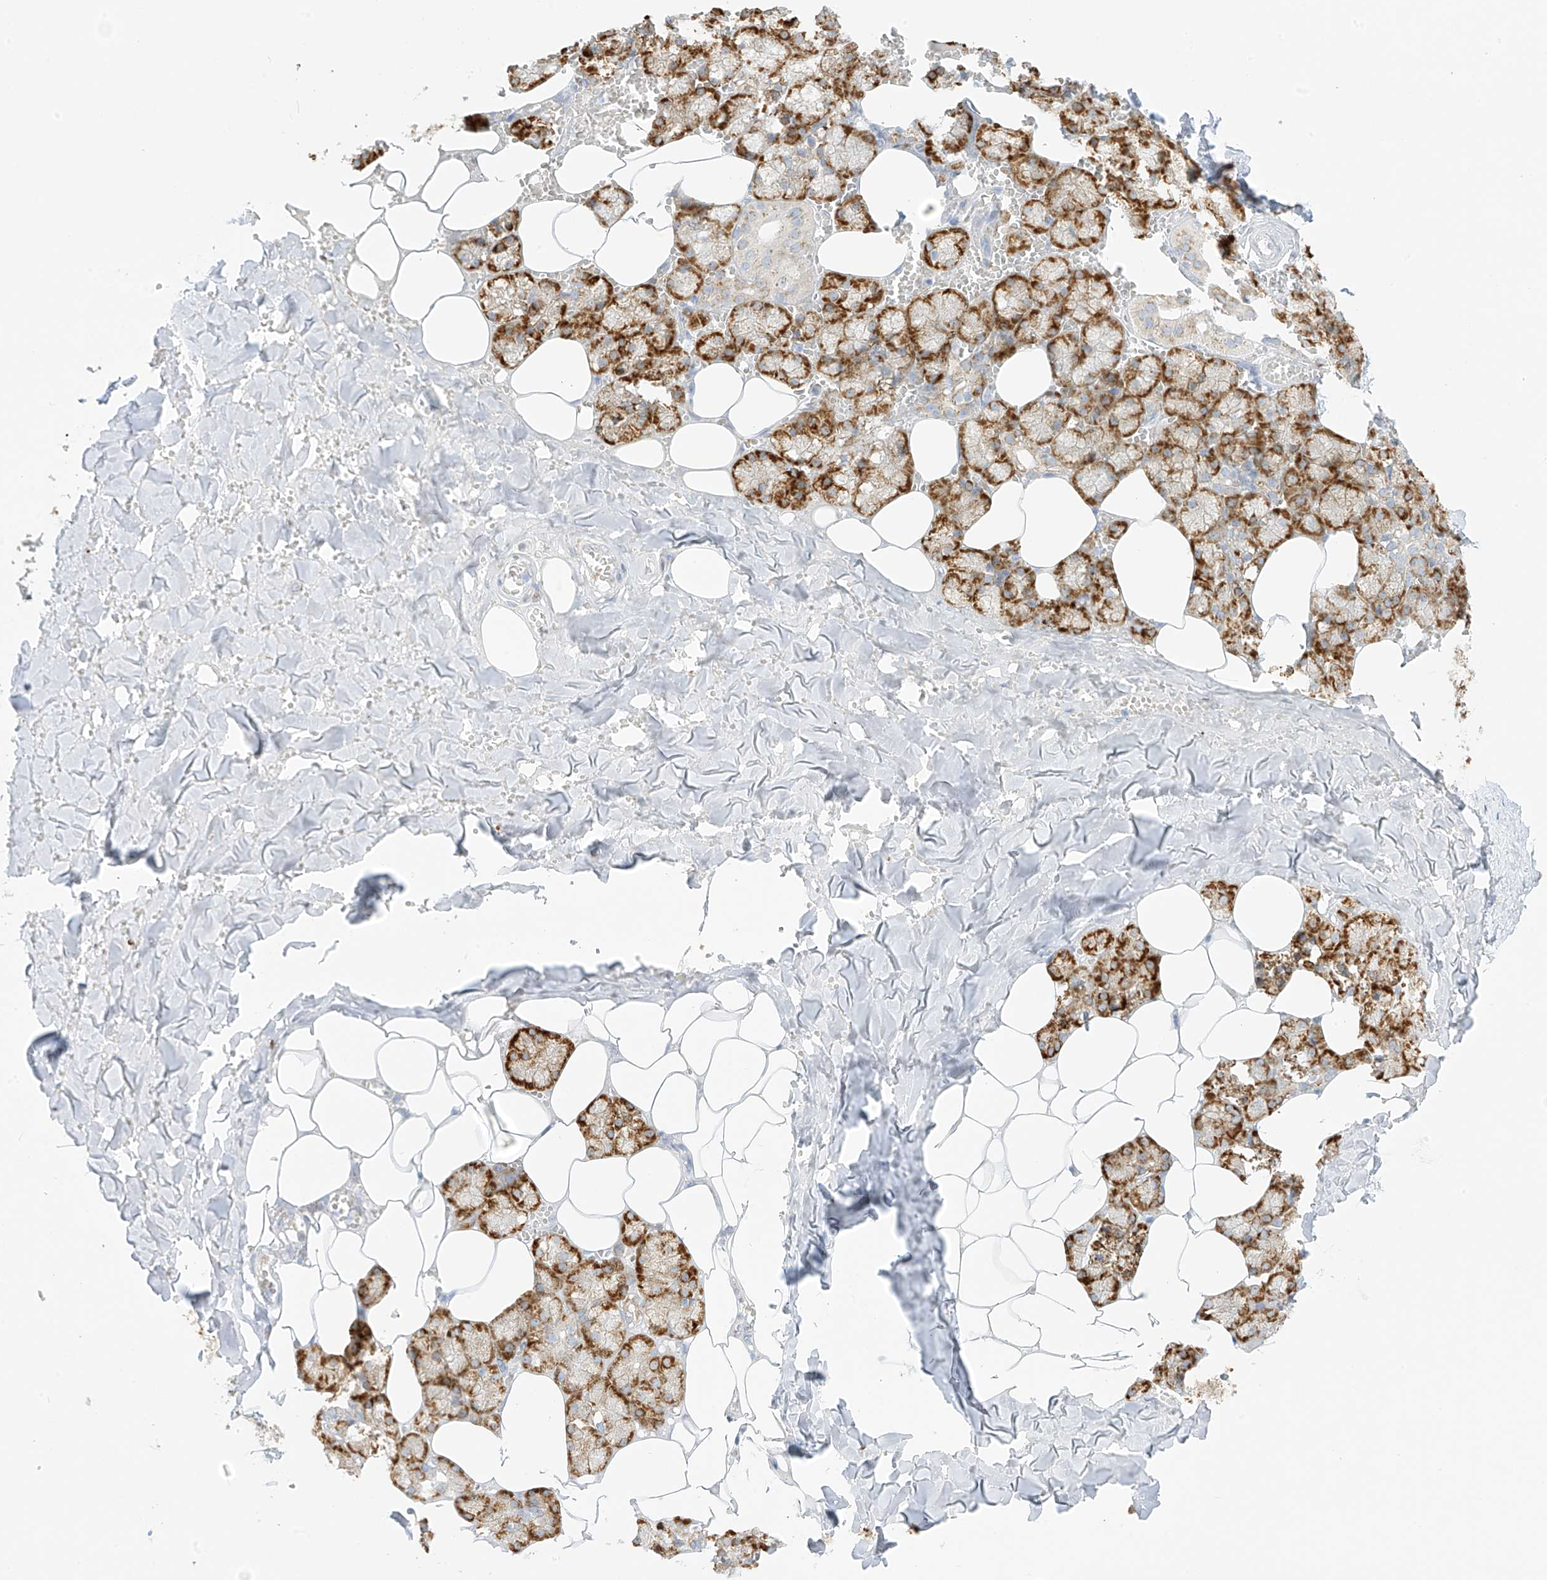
{"staining": {"intensity": "moderate", "quantity": ">75%", "location": "cytoplasmic/membranous"}, "tissue": "salivary gland", "cell_type": "Glandular cells", "image_type": "normal", "snomed": [{"axis": "morphology", "description": "Normal tissue, NOS"}, {"axis": "topography", "description": "Salivary gland"}], "caption": "Moderate cytoplasmic/membranous expression is seen in approximately >75% of glandular cells in normal salivary gland.", "gene": "LRRC59", "patient": {"sex": "male", "age": 62}}